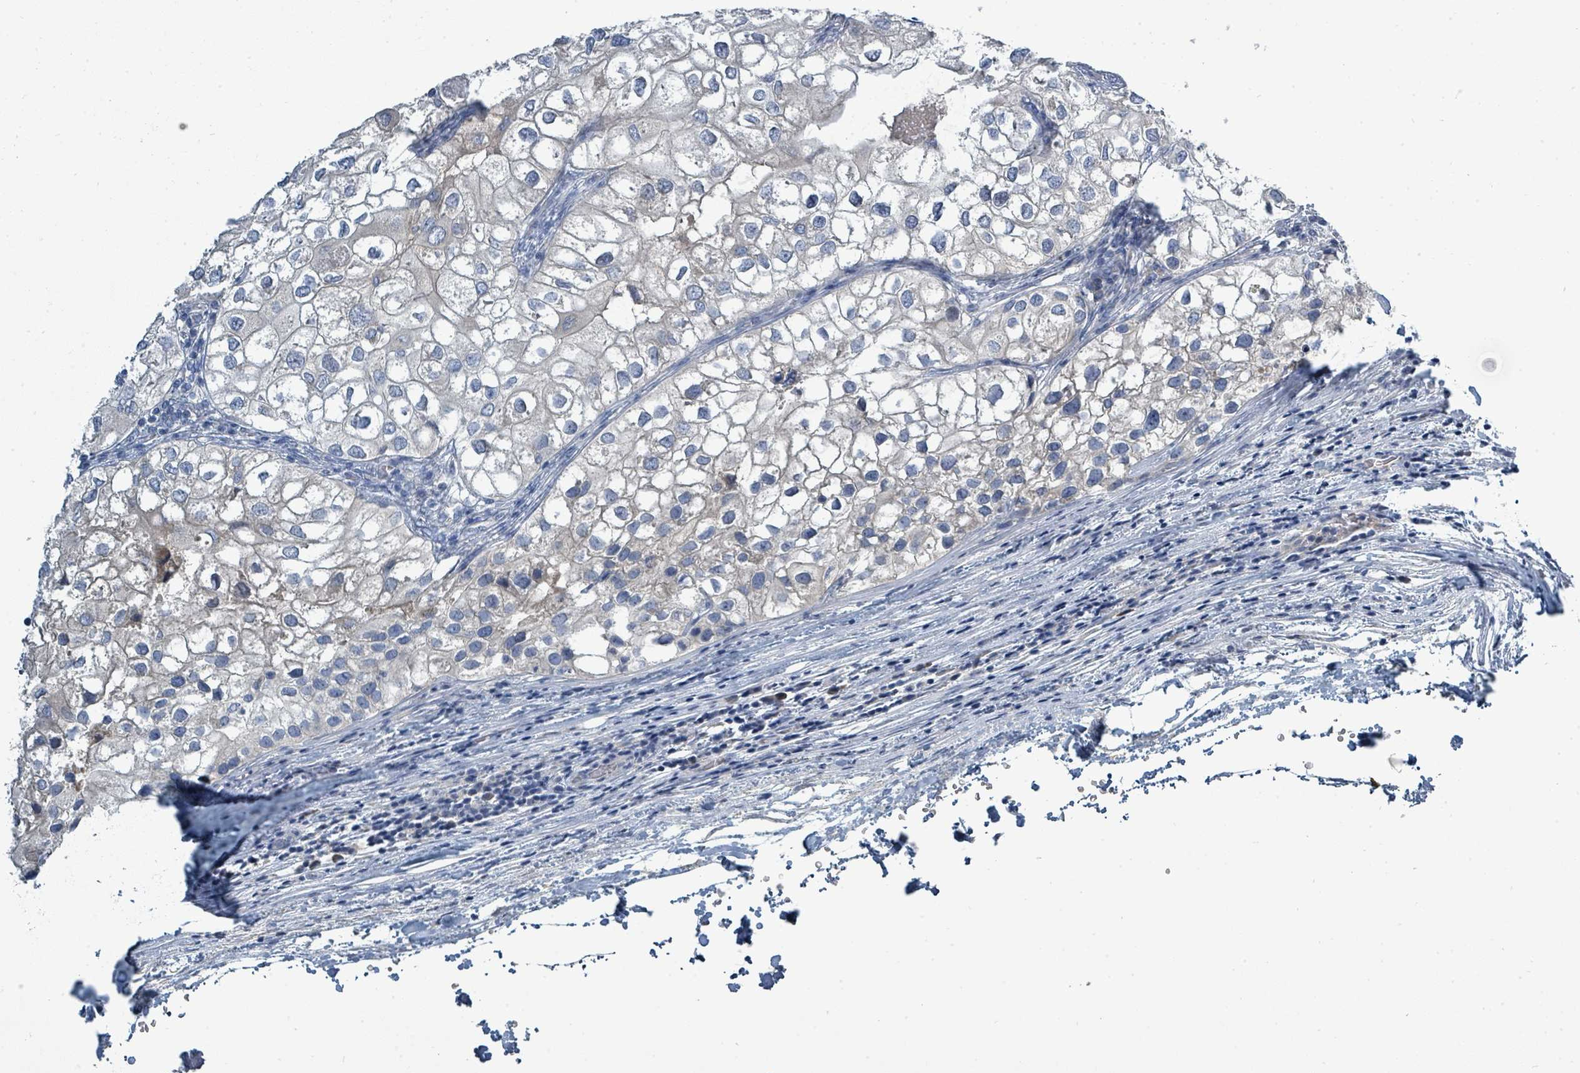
{"staining": {"intensity": "negative", "quantity": "none", "location": "none"}, "tissue": "urothelial cancer", "cell_type": "Tumor cells", "image_type": "cancer", "snomed": [{"axis": "morphology", "description": "Urothelial carcinoma, High grade"}, {"axis": "topography", "description": "Urinary bladder"}], "caption": "Protein analysis of high-grade urothelial carcinoma displays no significant expression in tumor cells.", "gene": "SLC25A23", "patient": {"sex": "male", "age": 64}}